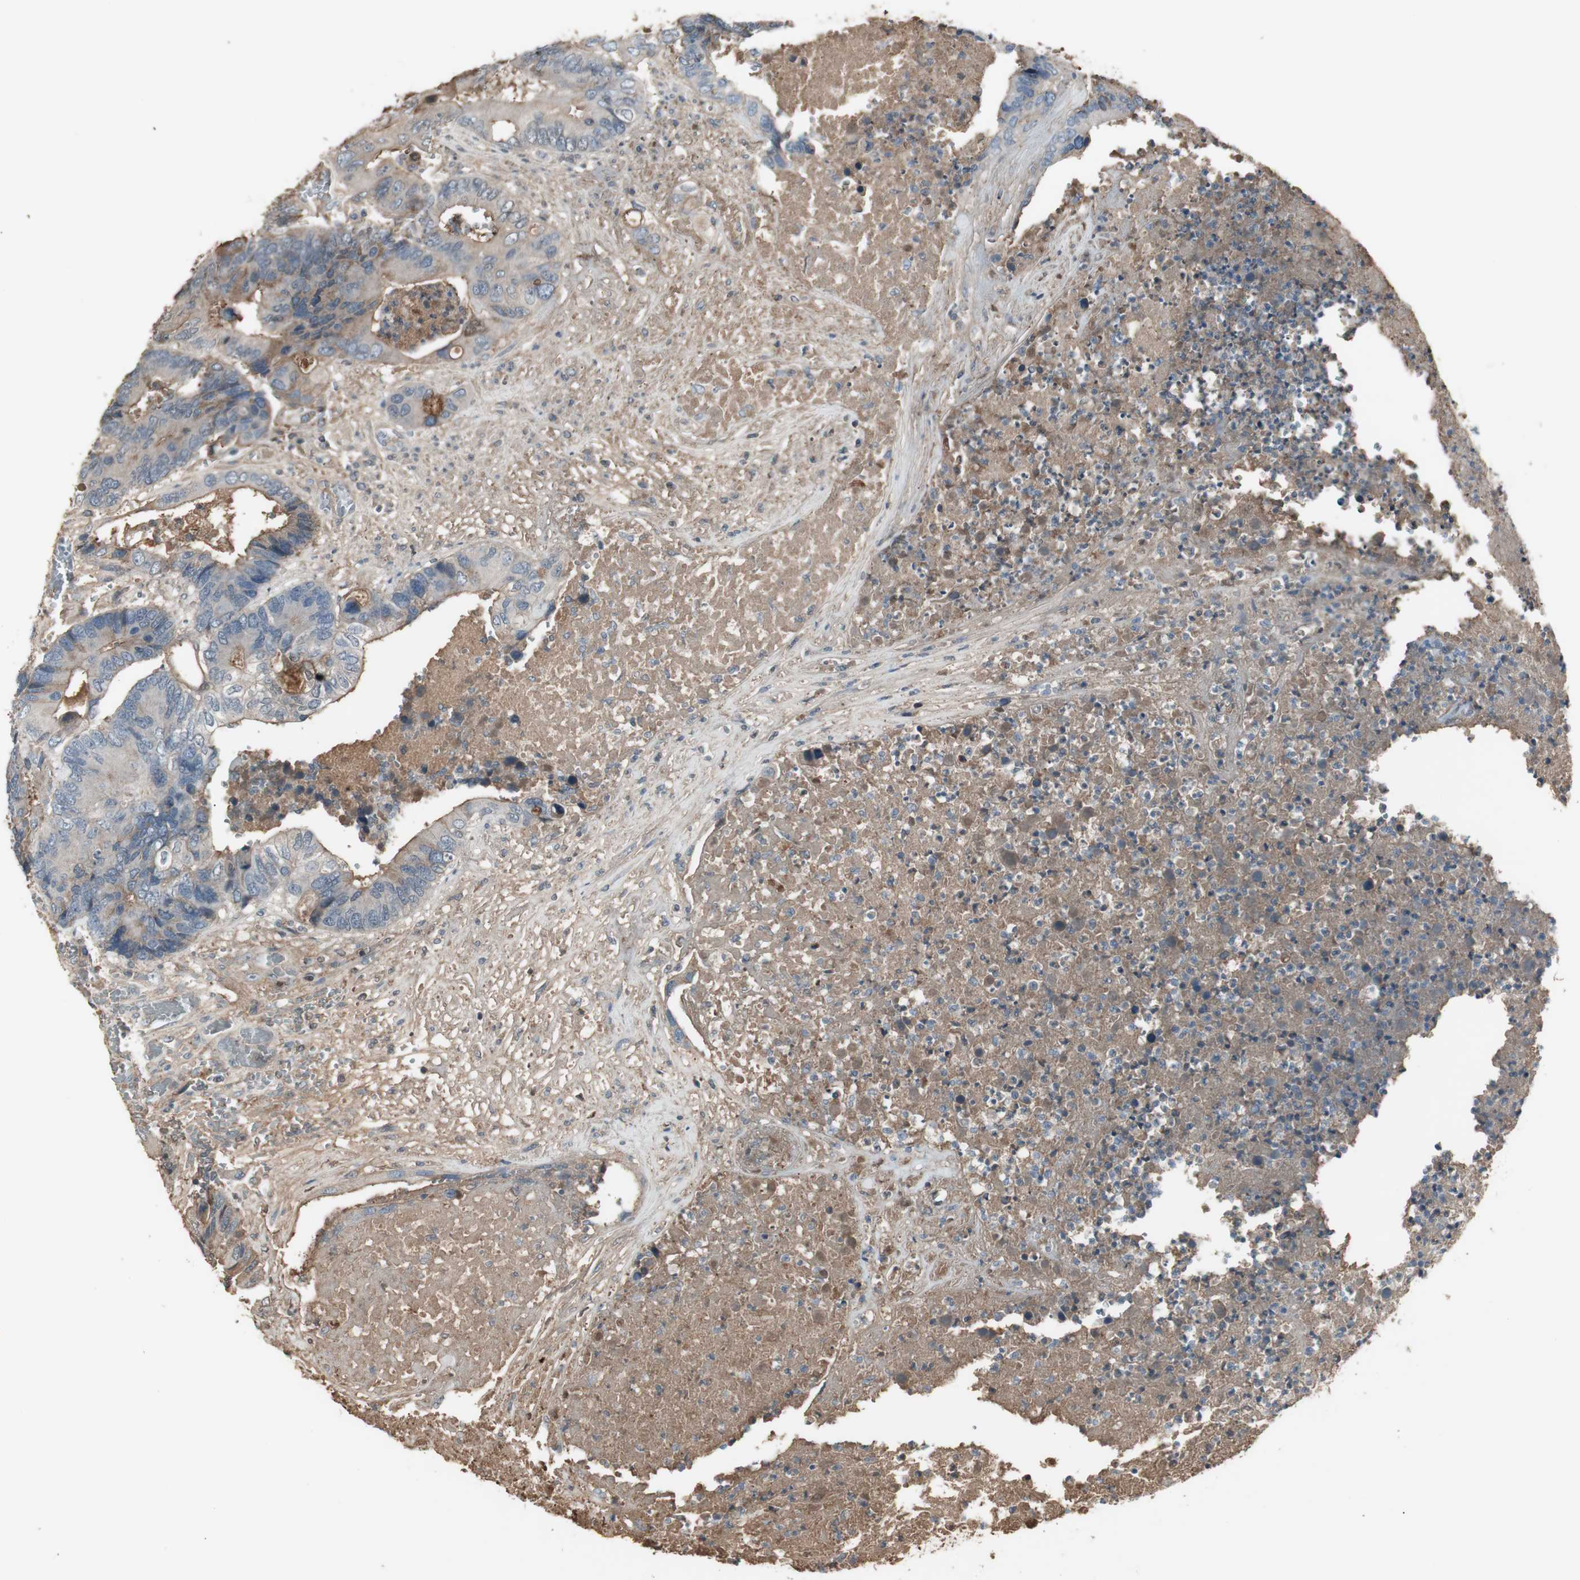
{"staining": {"intensity": "negative", "quantity": "none", "location": "none"}, "tissue": "colorectal cancer", "cell_type": "Tumor cells", "image_type": "cancer", "snomed": [{"axis": "morphology", "description": "Adenocarcinoma, NOS"}, {"axis": "topography", "description": "Rectum"}], "caption": "The photomicrograph displays no staining of tumor cells in colorectal adenocarcinoma.", "gene": "MMP14", "patient": {"sex": "male", "age": 55}}